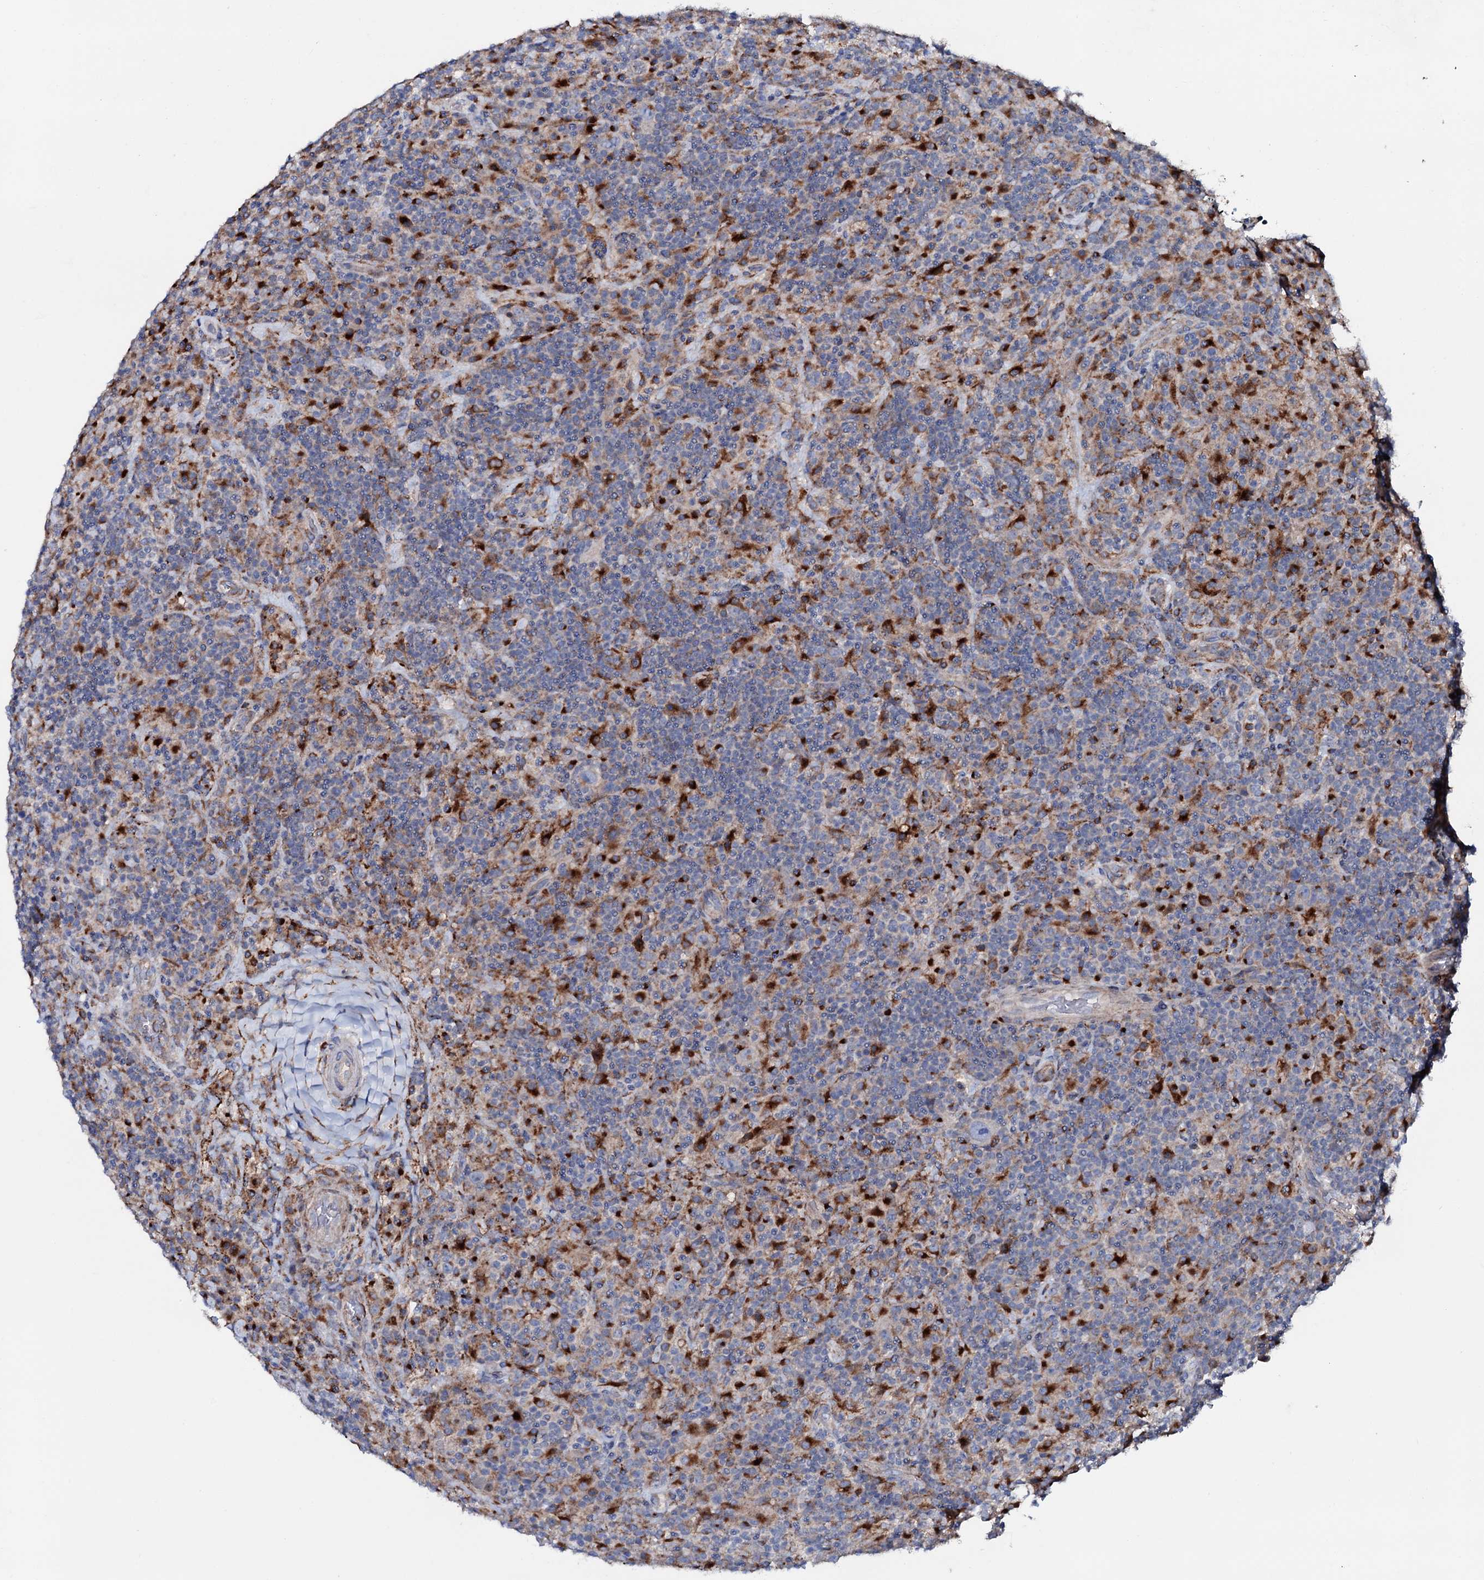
{"staining": {"intensity": "negative", "quantity": "none", "location": "none"}, "tissue": "lymphoma", "cell_type": "Tumor cells", "image_type": "cancer", "snomed": [{"axis": "morphology", "description": "Hodgkin's disease, NOS"}, {"axis": "topography", "description": "Lymph node"}], "caption": "IHC of Hodgkin's disease demonstrates no staining in tumor cells.", "gene": "P2RX4", "patient": {"sex": "male", "age": 70}}